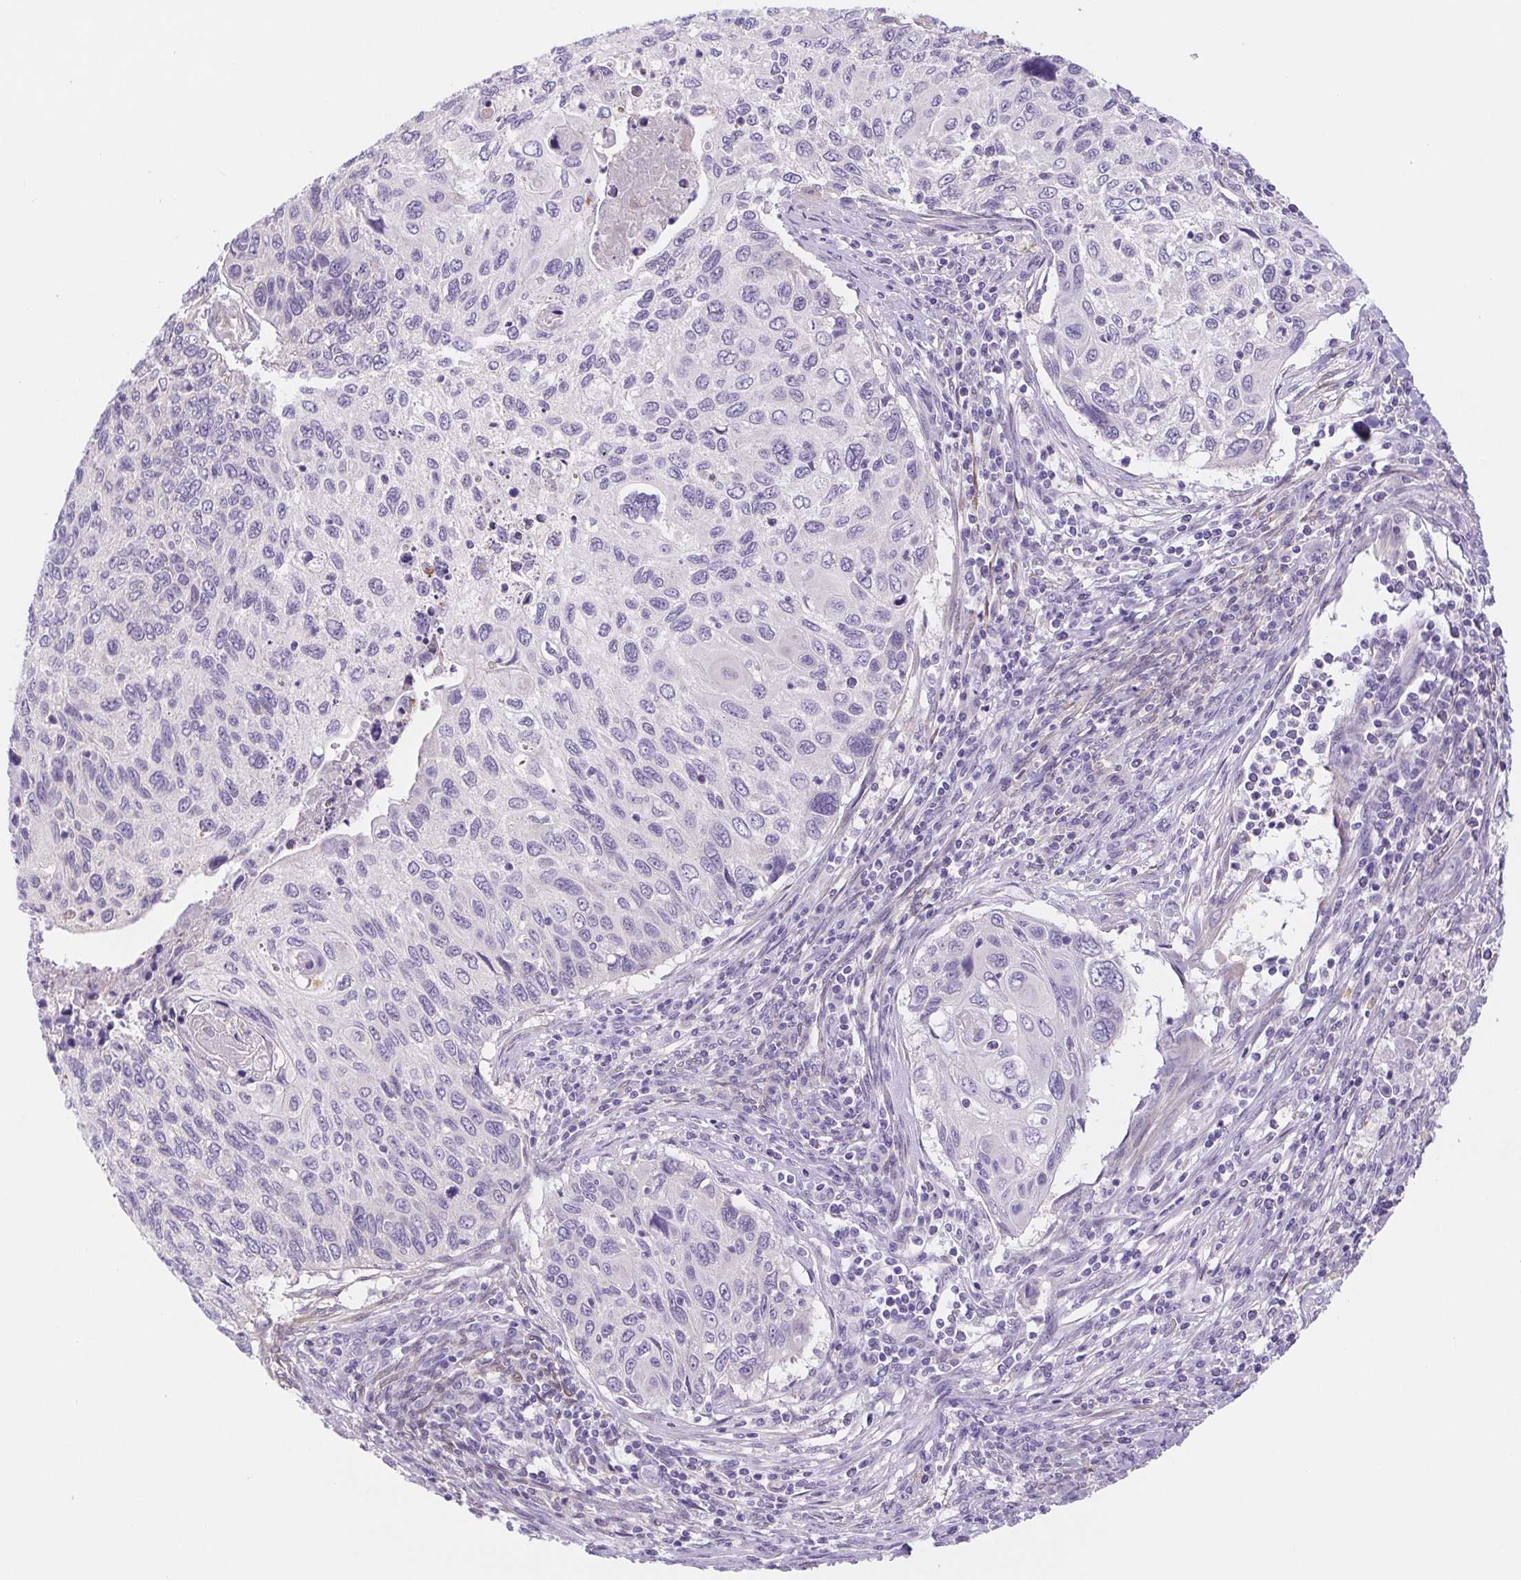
{"staining": {"intensity": "negative", "quantity": "none", "location": "none"}, "tissue": "cervical cancer", "cell_type": "Tumor cells", "image_type": "cancer", "snomed": [{"axis": "morphology", "description": "Squamous cell carcinoma, NOS"}, {"axis": "topography", "description": "Cervix"}], "caption": "DAB (3,3'-diaminobenzidine) immunohistochemical staining of human cervical squamous cell carcinoma reveals no significant staining in tumor cells. The staining is performed using DAB brown chromogen with nuclei counter-stained in using hematoxylin.", "gene": "DYNC2LI1", "patient": {"sex": "female", "age": 70}}